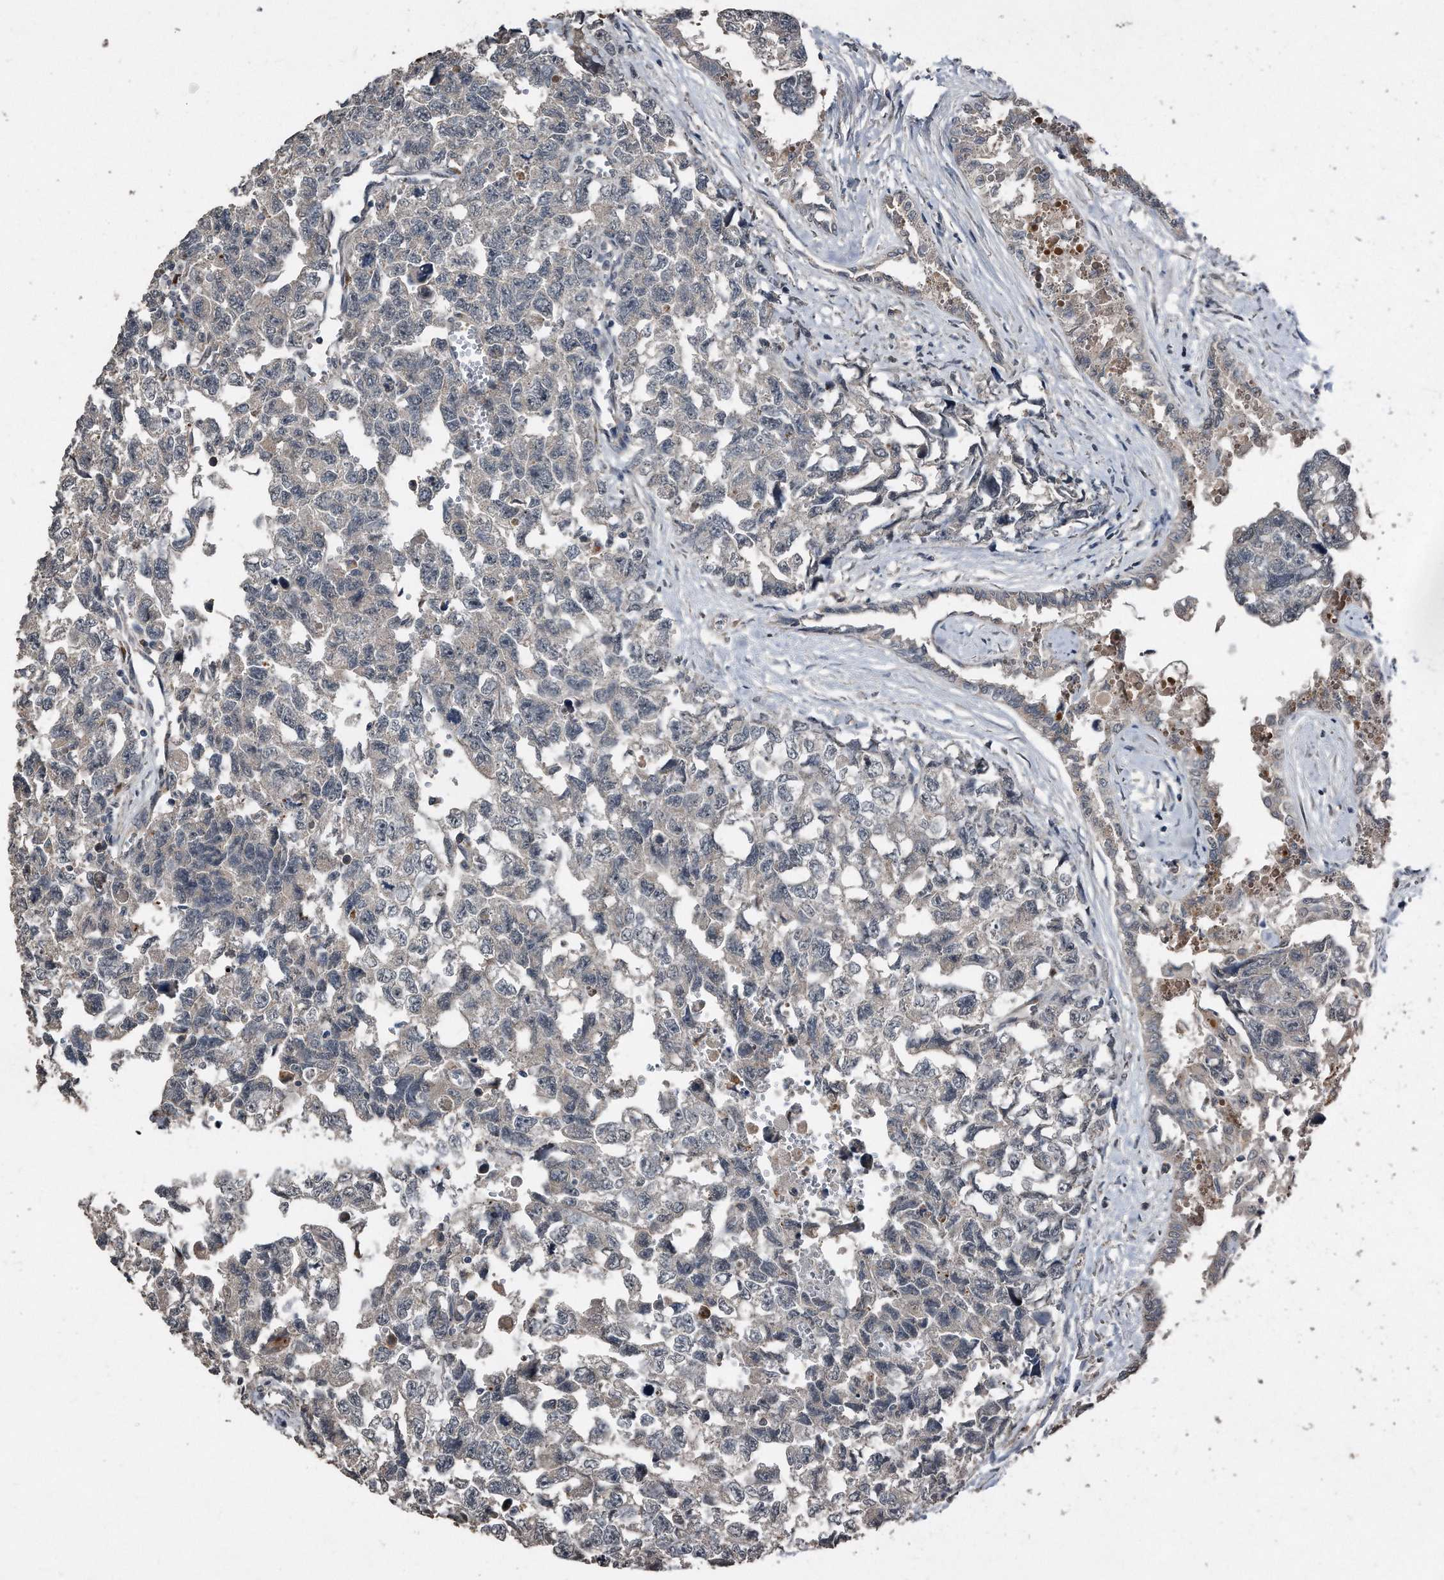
{"staining": {"intensity": "negative", "quantity": "none", "location": "none"}, "tissue": "testis cancer", "cell_type": "Tumor cells", "image_type": "cancer", "snomed": [{"axis": "morphology", "description": "Carcinoma, Embryonal, NOS"}, {"axis": "topography", "description": "Testis"}], "caption": "There is no significant staining in tumor cells of testis cancer (embryonal carcinoma).", "gene": "ANKRD10", "patient": {"sex": "male", "age": 31}}